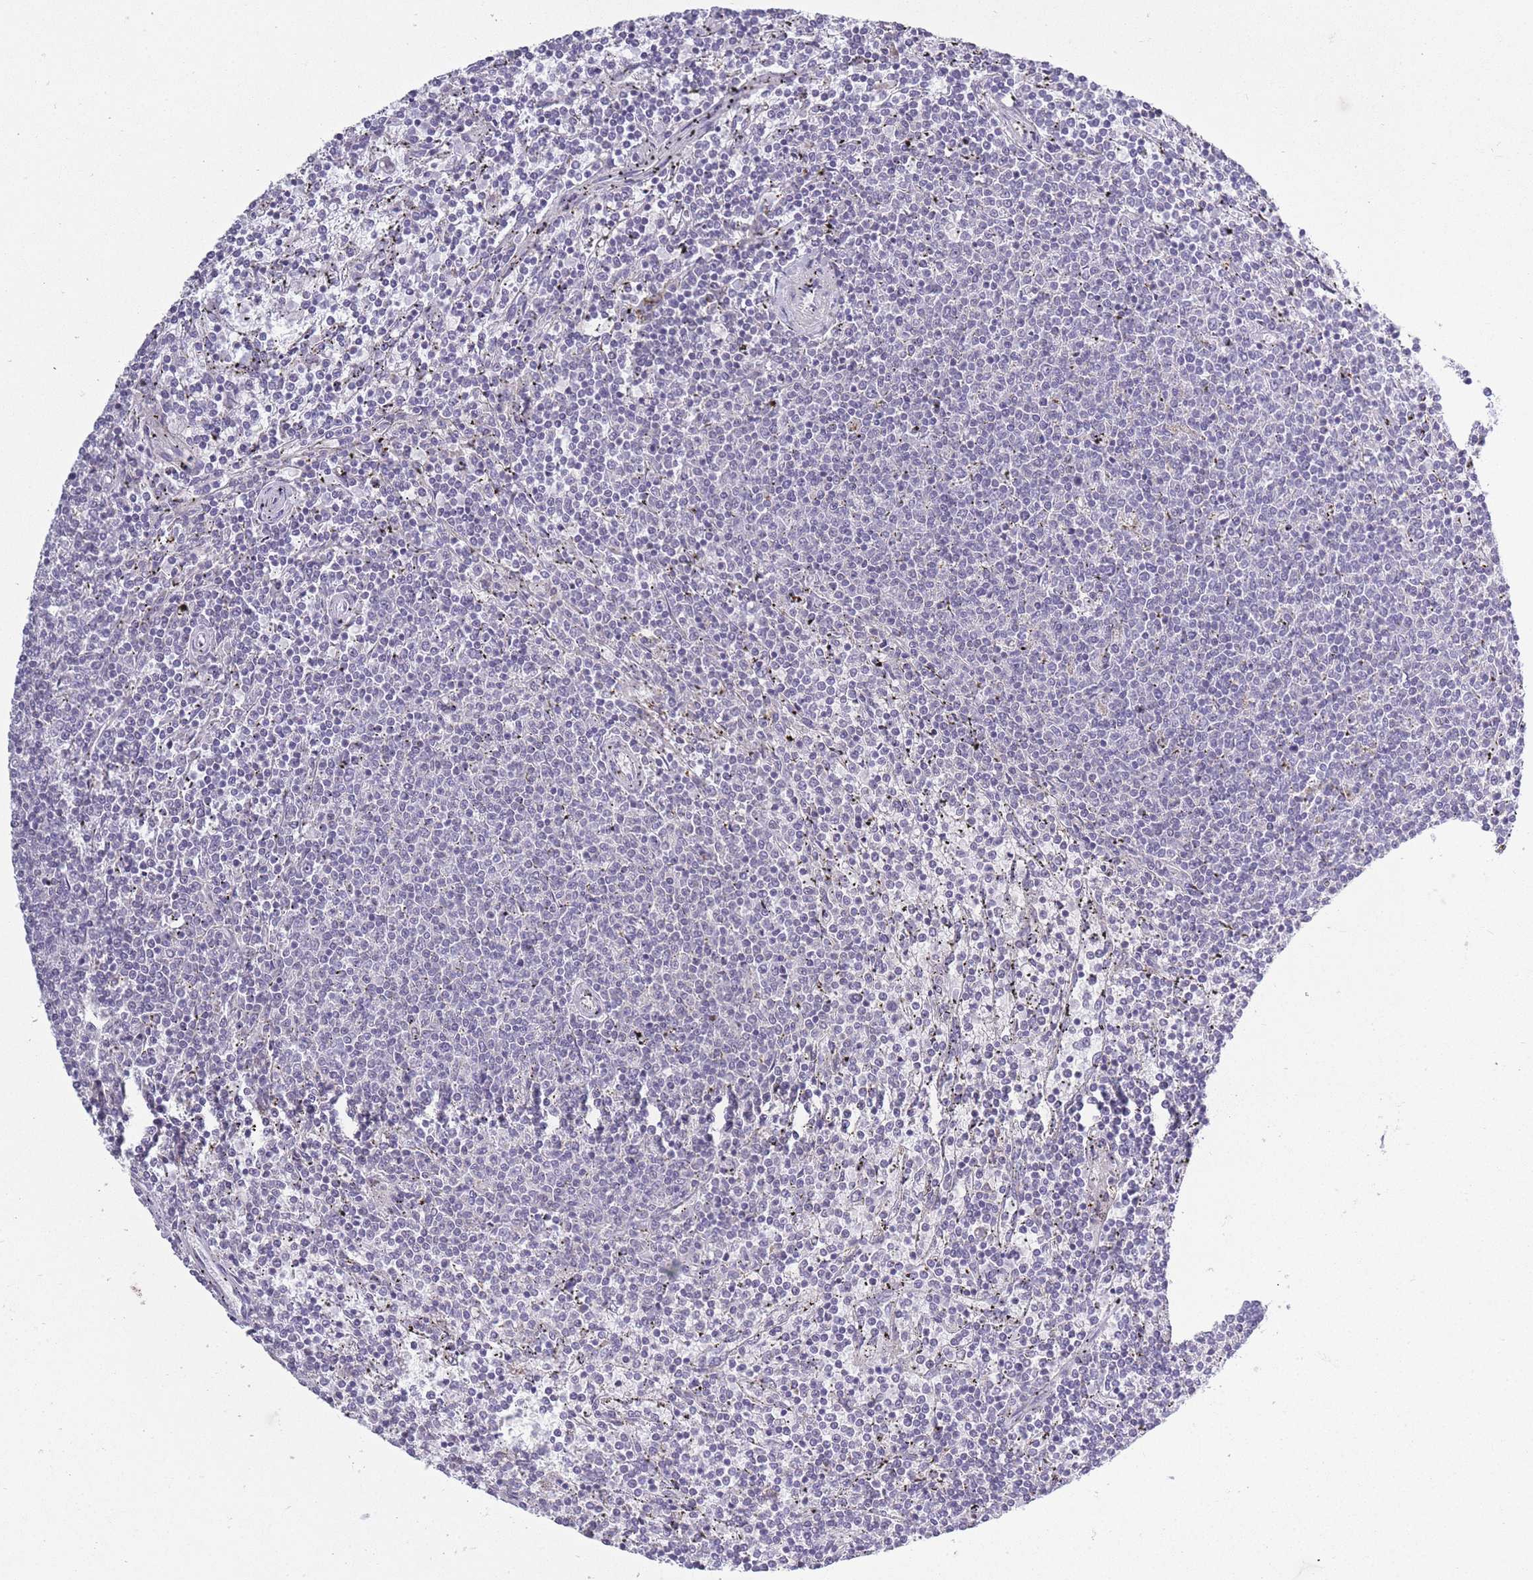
{"staining": {"intensity": "negative", "quantity": "none", "location": "none"}, "tissue": "lymphoma", "cell_type": "Tumor cells", "image_type": "cancer", "snomed": [{"axis": "morphology", "description": "Malignant lymphoma, non-Hodgkin's type, Low grade"}, {"axis": "topography", "description": "Spleen"}], "caption": "The immunohistochemistry (IHC) photomicrograph has no significant positivity in tumor cells of lymphoma tissue. (Stains: DAB immunohistochemistry with hematoxylin counter stain, Microscopy: brightfield microscopy at high magnification).", "gene": "ZBTB24", "patient": {"sex": "female", "age": 50}}